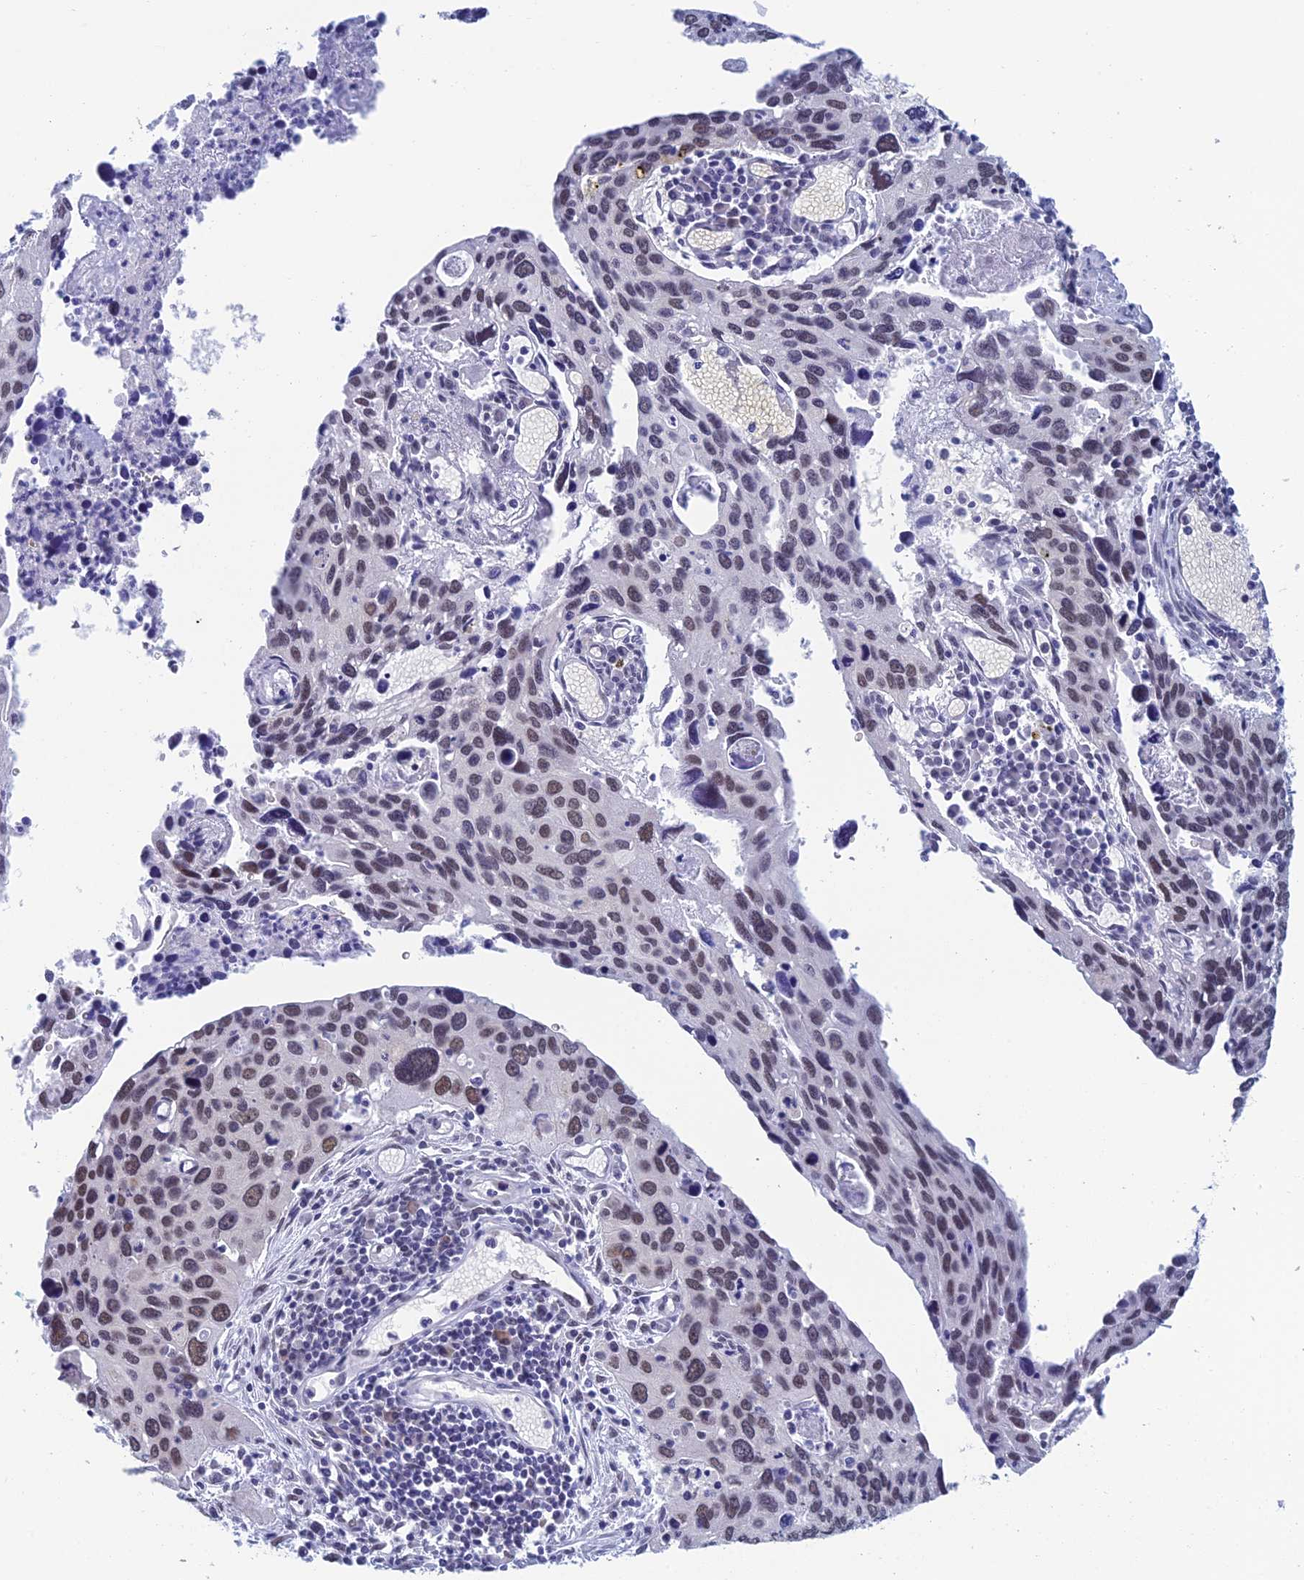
{"staining": {"intensity": "moderate", "quantity": "<25%", "location": "nuclear"}, "tissue": "cervical cancer", "cell_type": "Tumor cells", "image_type": "cancer", "snomed": [{"axis": "morphology", "description": "Squamous cell carcinoma, NOS"}, {"axis": "topography", "description": "Cervix"}], "caption": "IHC micrograph of neoplastic tissue: cervical cancer stained using IHC exhibits low levels of moderate protein expression localized specifically in the nuclear of tumor cells, appearing as a nuclear brown color.", "gene": "NABP2", "patient": {"sex": "female", "age": 55}}